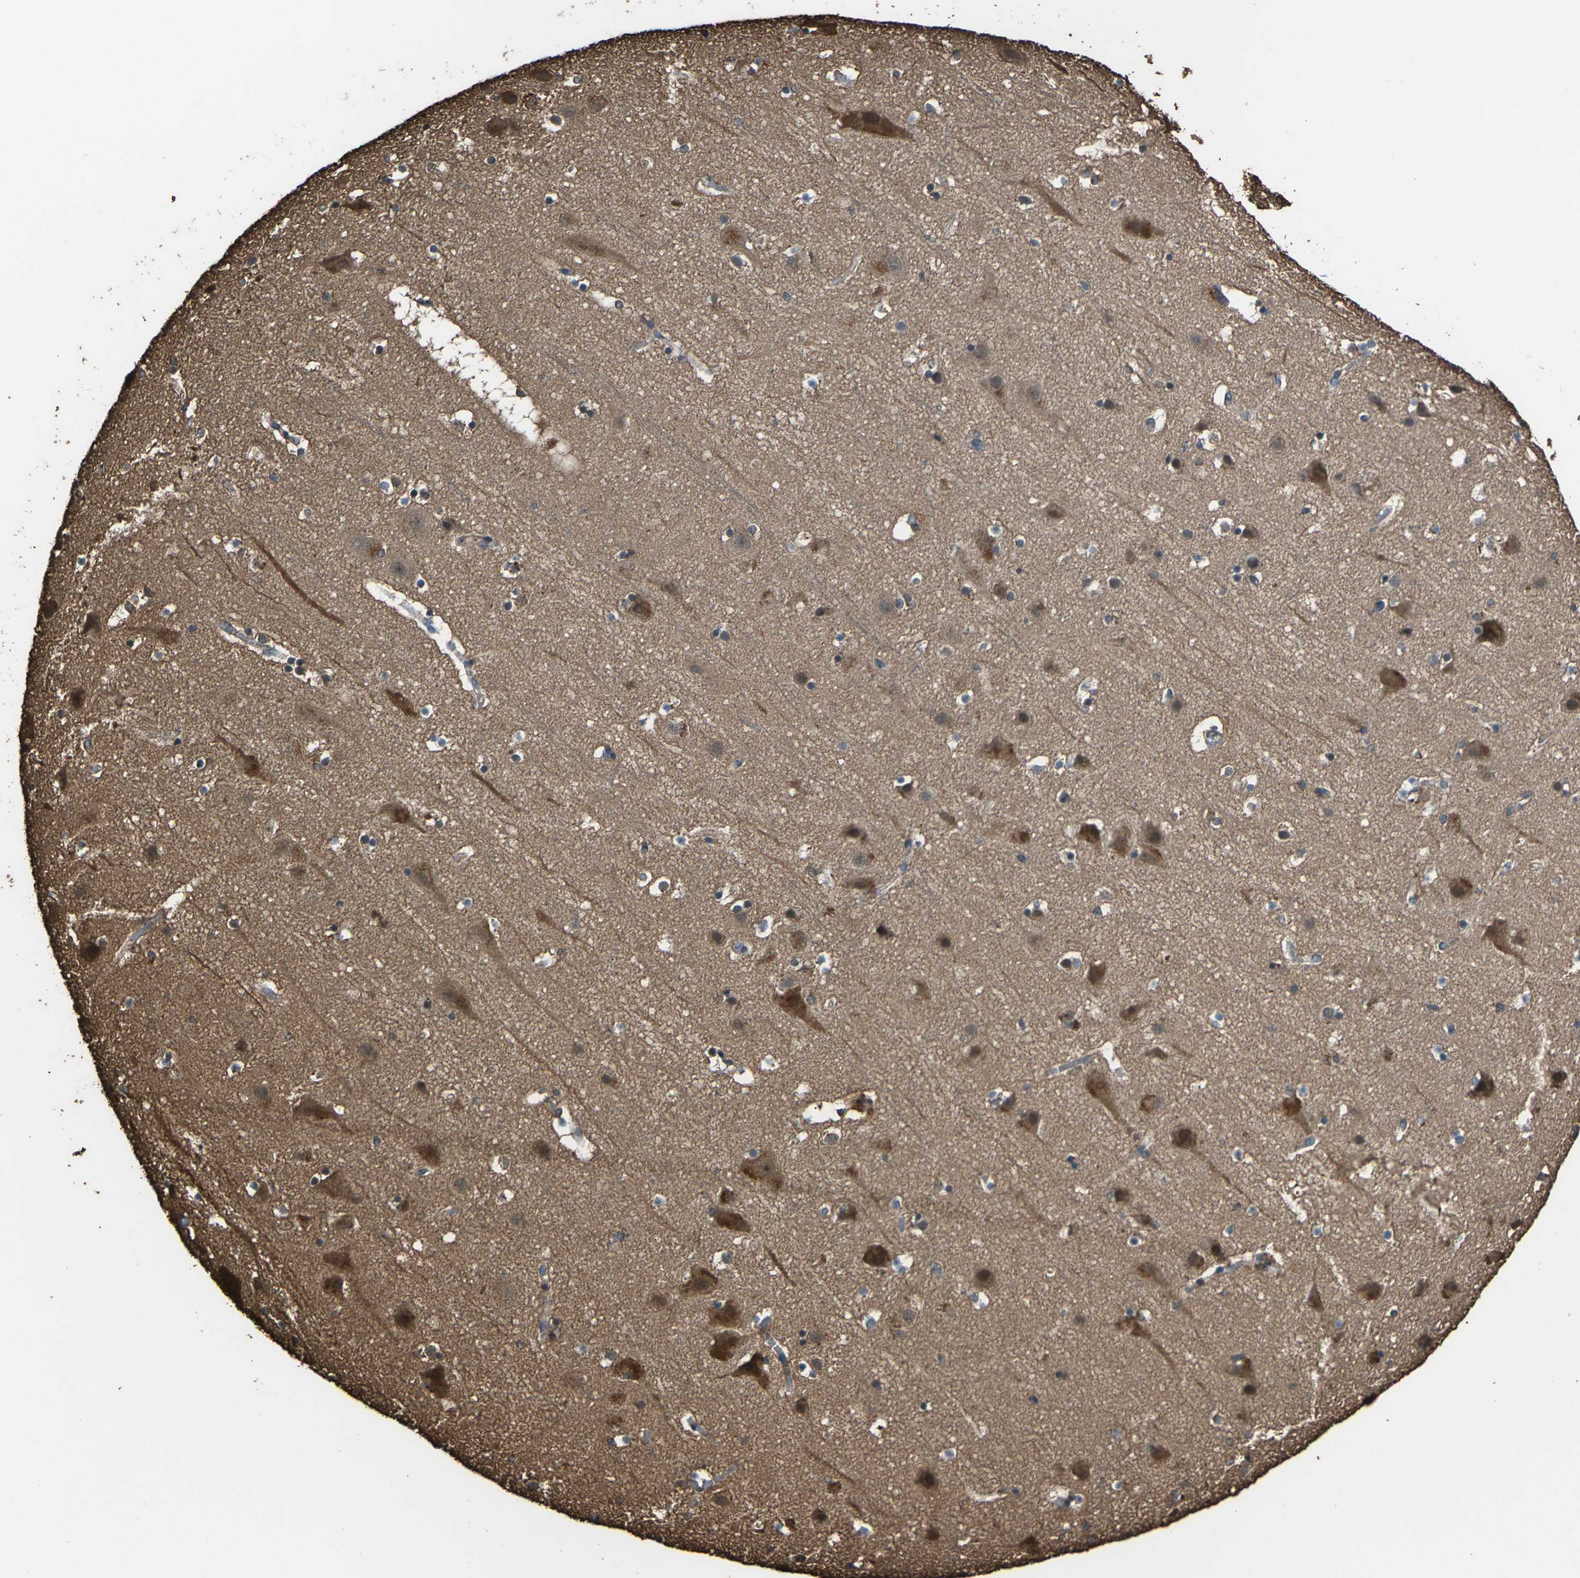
{"staining": {"intensity": "negative", "quantity": "none", "location": "none"}, "tissue": "cerebral cortex", "cell_type": "Endothelial cells", "image_type": "normal", "snomed": [{"axis": "morphology", "description": "Normal tissue, NOS"}, {"axis": "topography", "description": "Cerebral cortex"}], "caption": "Immunohistochemistry image of benign cerebral cortex: human cerebral cortex stained with DAB reveals no significant protein staining in endothelial cells. (DAB IHC visualized using brightfield microscopy, high magnification).", "gene": "DHPS", "patient": {"sex": "male", "age": 45}}